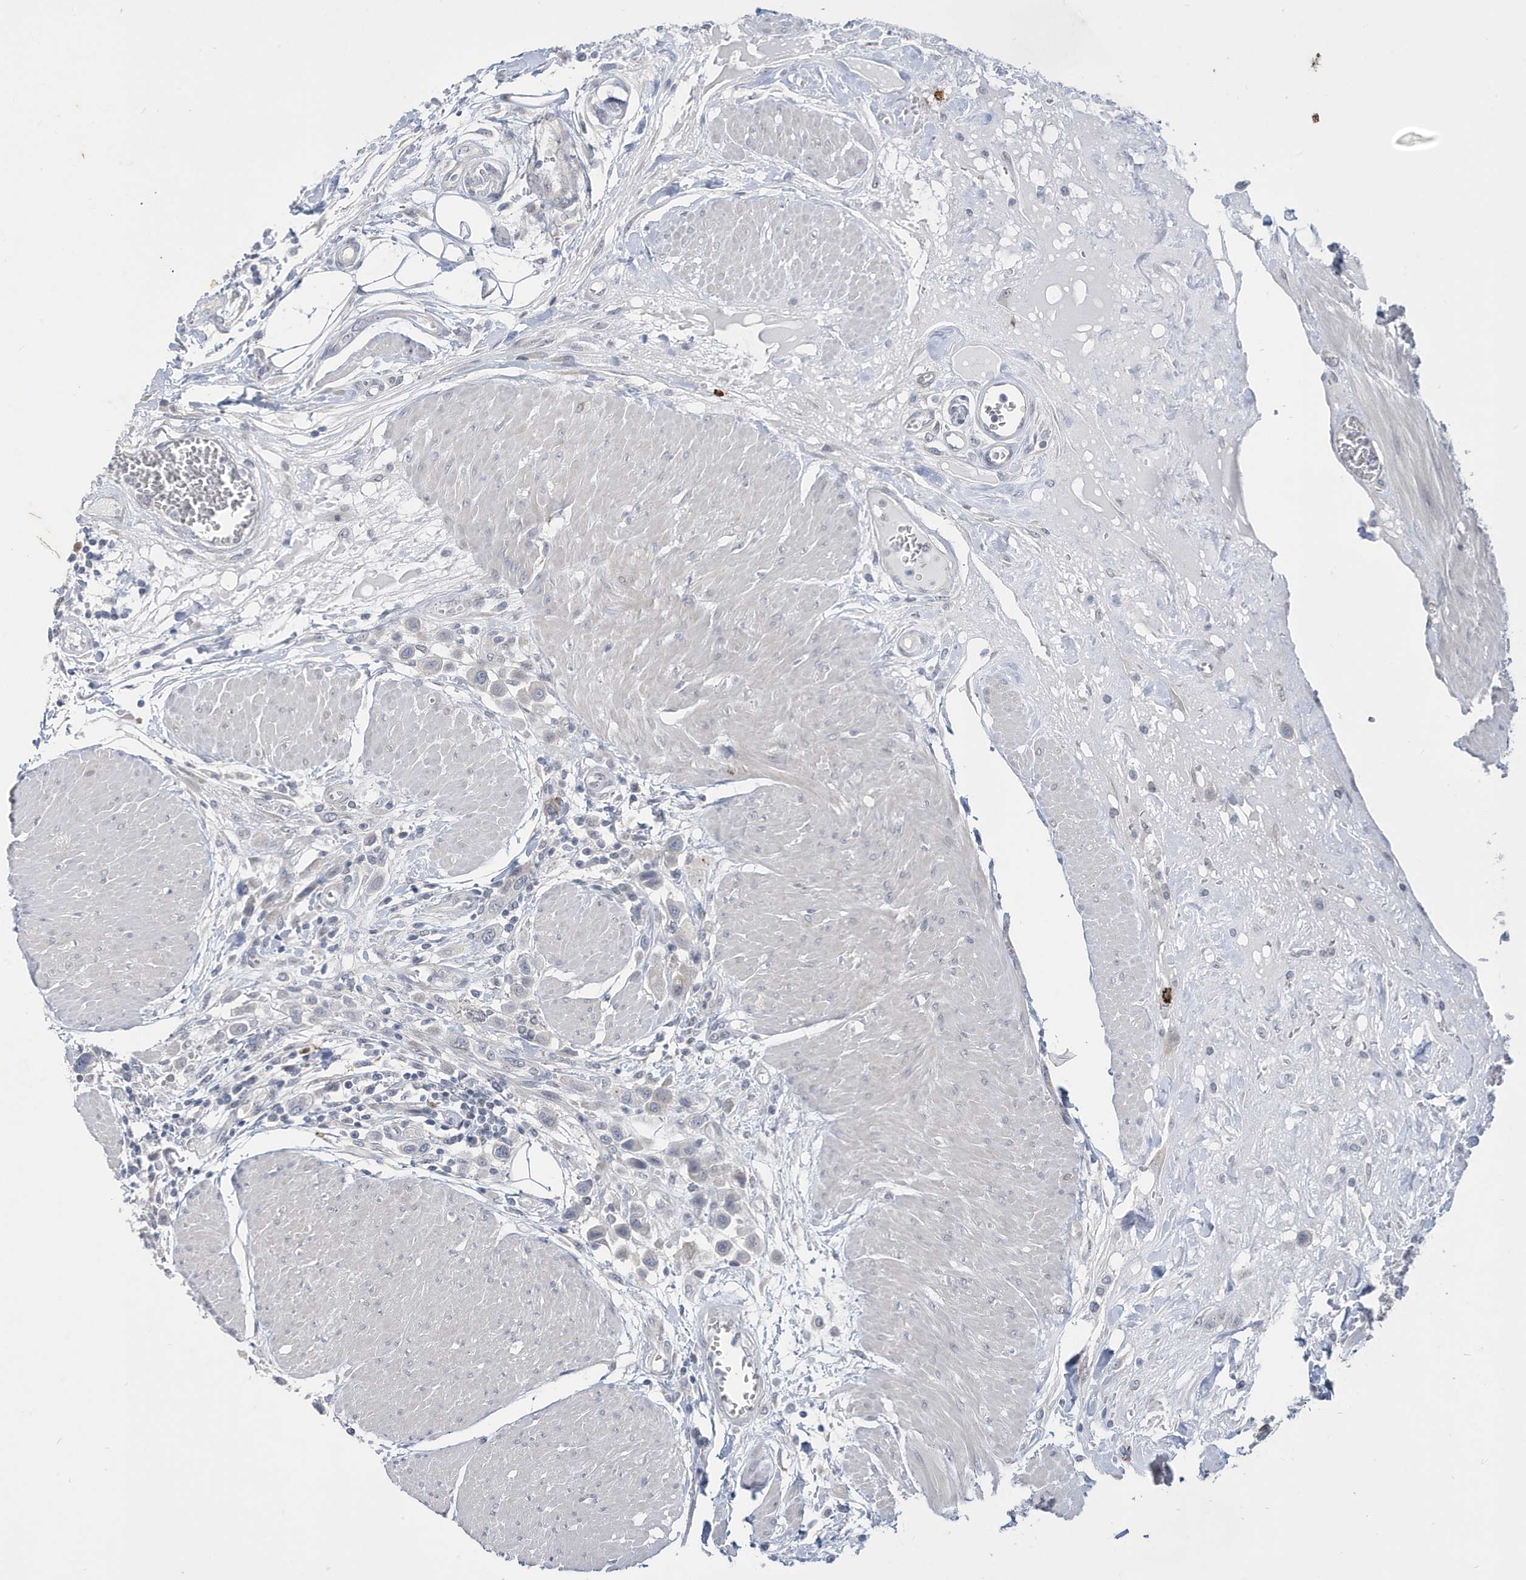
{"staining": {"intensity": "negative", "quantity": "none", "location": "none"}, "tissue": "urothelial cancer", "cell_type": "Tumor cells", "image_type": "cancer", "snomed": [{"axis": "morphology", "description": "Urothelial carcinoma, High grade"}, {"axis": "topography", "description": "Urinary bladder"}], "caption": "An immunohistochemistry photomicrograph of urothelial cancer is shown. There is no staining in tumor cells of urothelial cancer. Nuclei are stained in blue.", "gene": "ZNF654", "patient": {"sex": "male", "age": 50}}